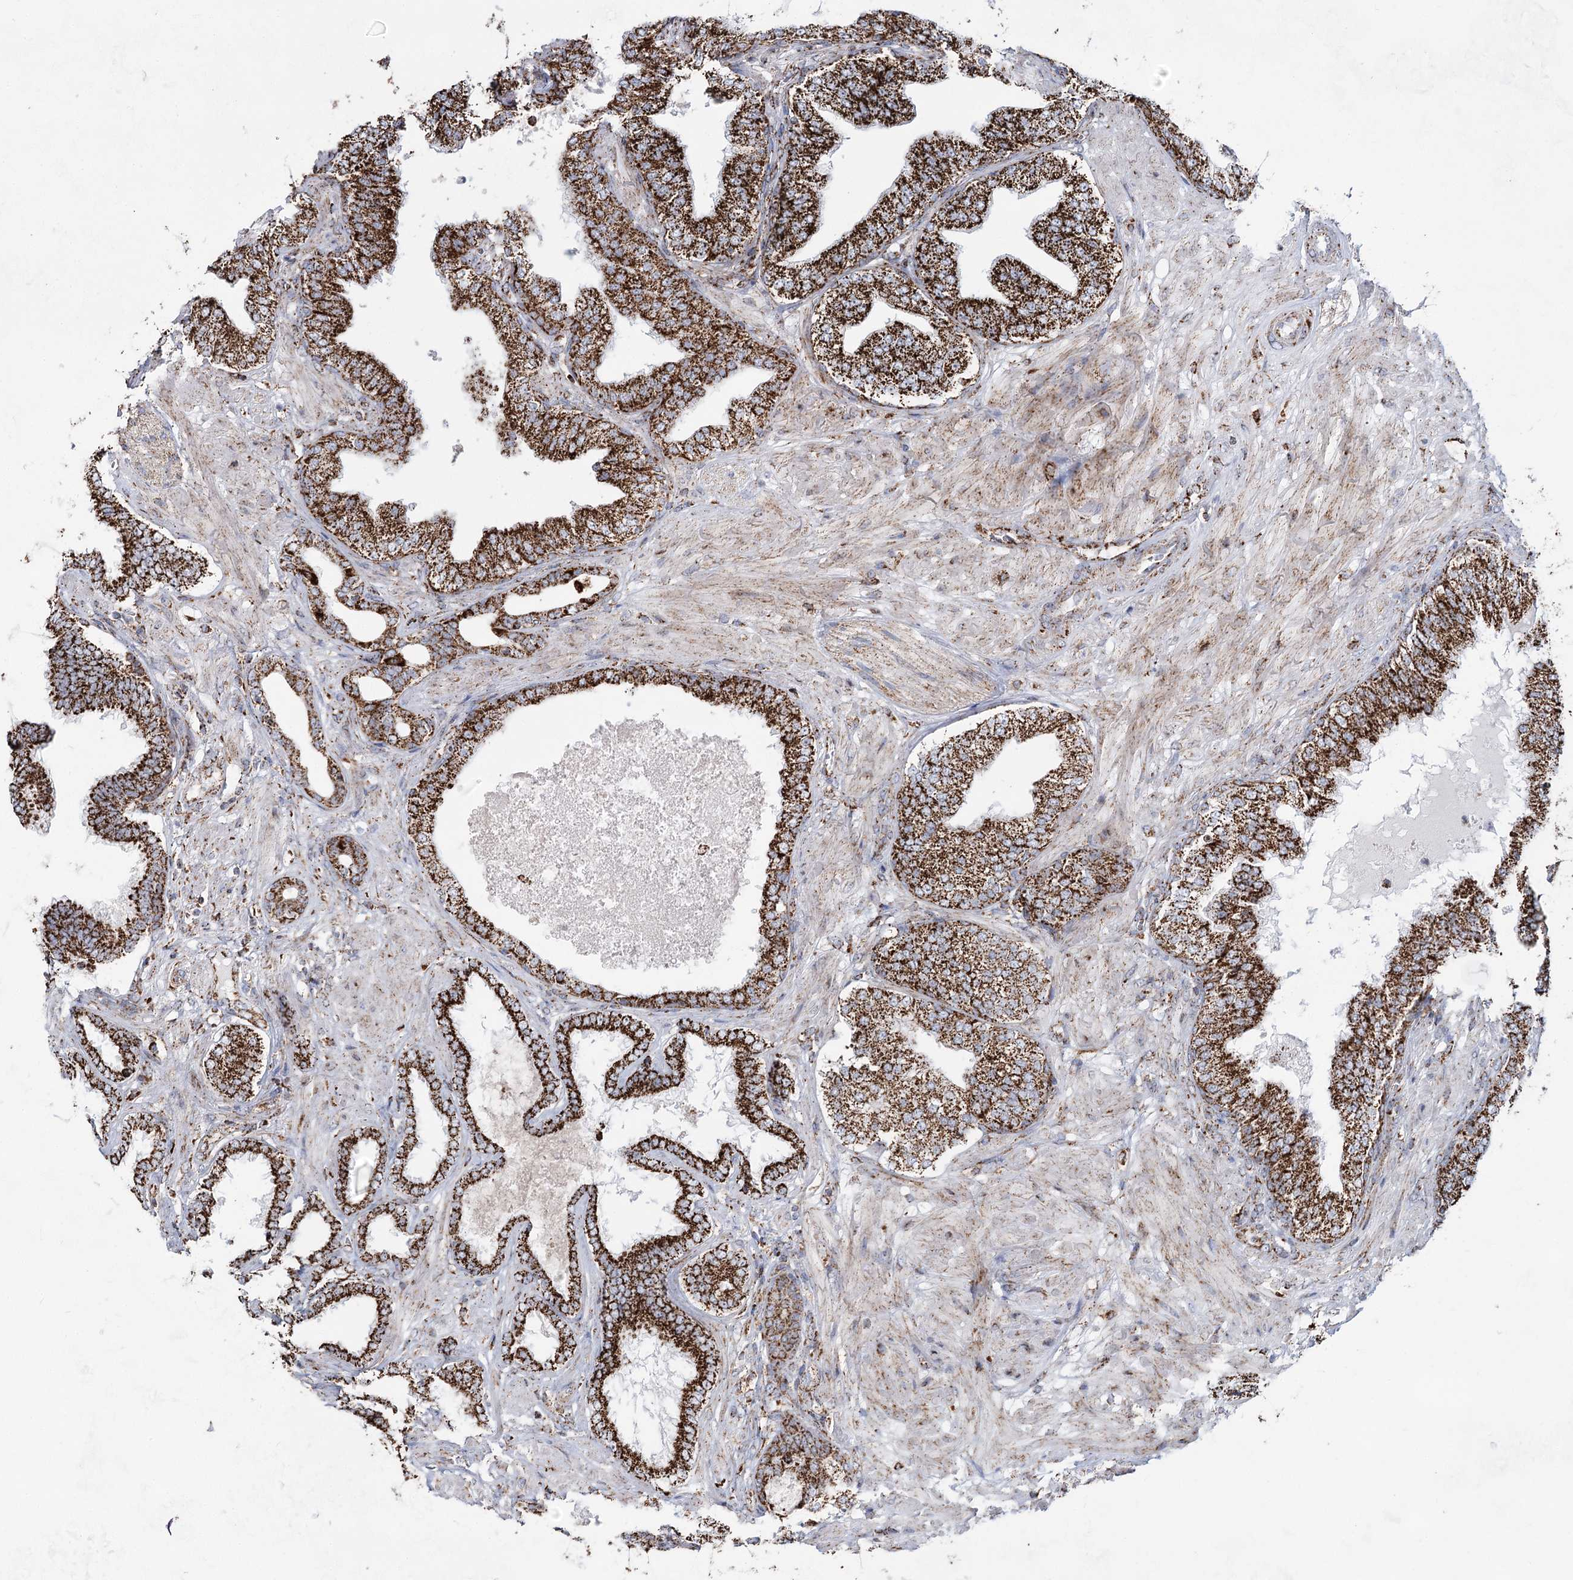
{"staining": {"intensity": "strong", "quantity": ">75%", "location": "cytoplasmic/membranous"}, "tissue": "prostate cancer", "cell_type": "Tumor cells", "image_type": "cancer", "snomed": [{"axis": "morphology", "description": "Adenocarcinoma, High grade"}, {"axis": "topography", "description": "Prostate"}], "caption": "Prostate adenocarcinoma (high-grade) stained with immunohistochemistry shows strong cytoplasmic/membranous staining in approximately >75% of tumor cells.", "gene": "CWF19L1", "patient": {"sex": "male", "age": 59}}